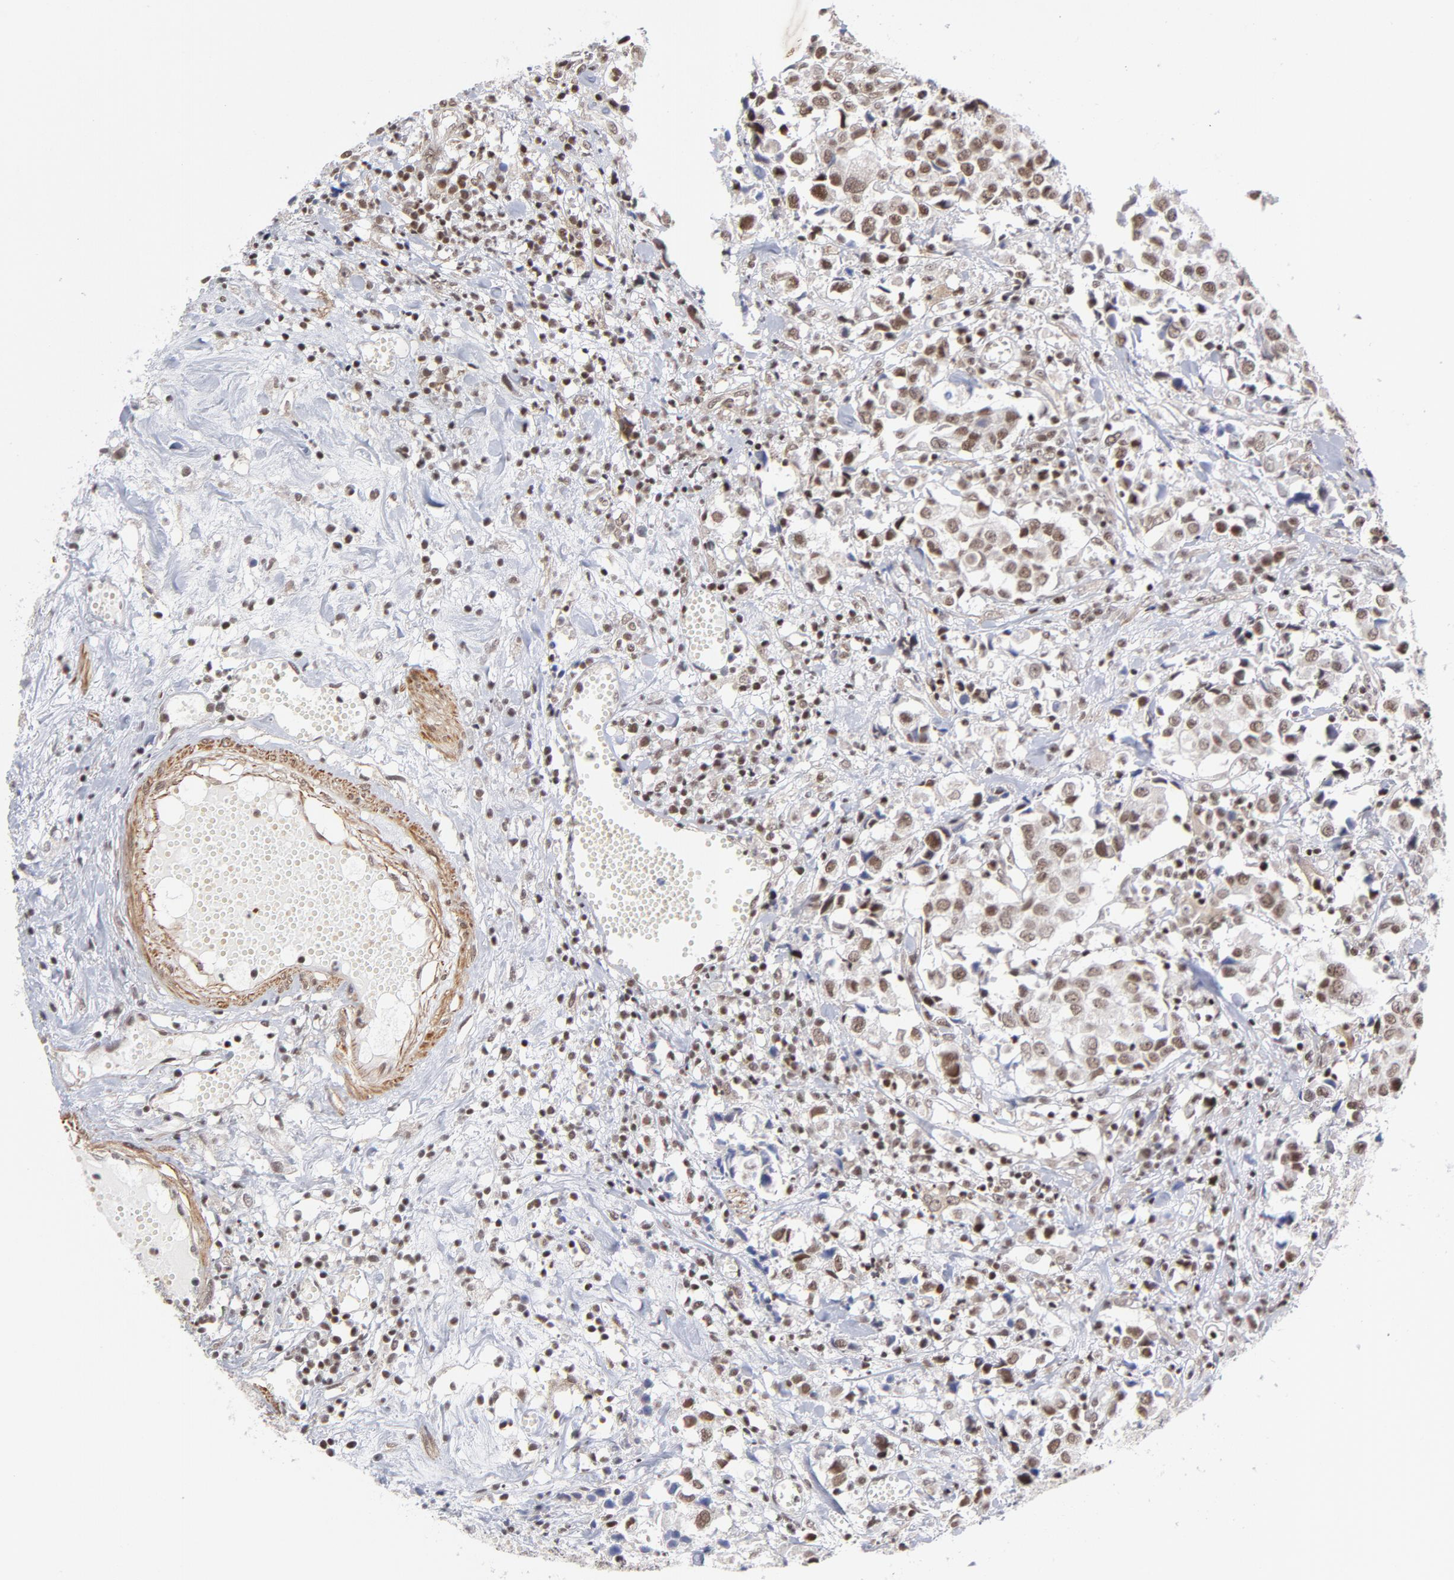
{"staining": {"intensity": "strong", "quantity": ">75%", "location": "nuclear"}, "tissue": "urothelial cancer", "cell_type": "Tumor cells", "image_type": "cancer", "snomed": [{"axis": "morphology", "description": "Urothelial carcinoma, High grade"}, {"axis": "topography", "description": "Urinary bladder"}], "caption": "Urothelial cancer was stained to show a protein in brown. There is high levels of strong nuclear expression in approximately >75% of tumor cells. (DAB IHC, brown staining for protein, blue staining for nuclei).", "gene": "CTCF", "patient": {"sex": "female", "age": 75}}